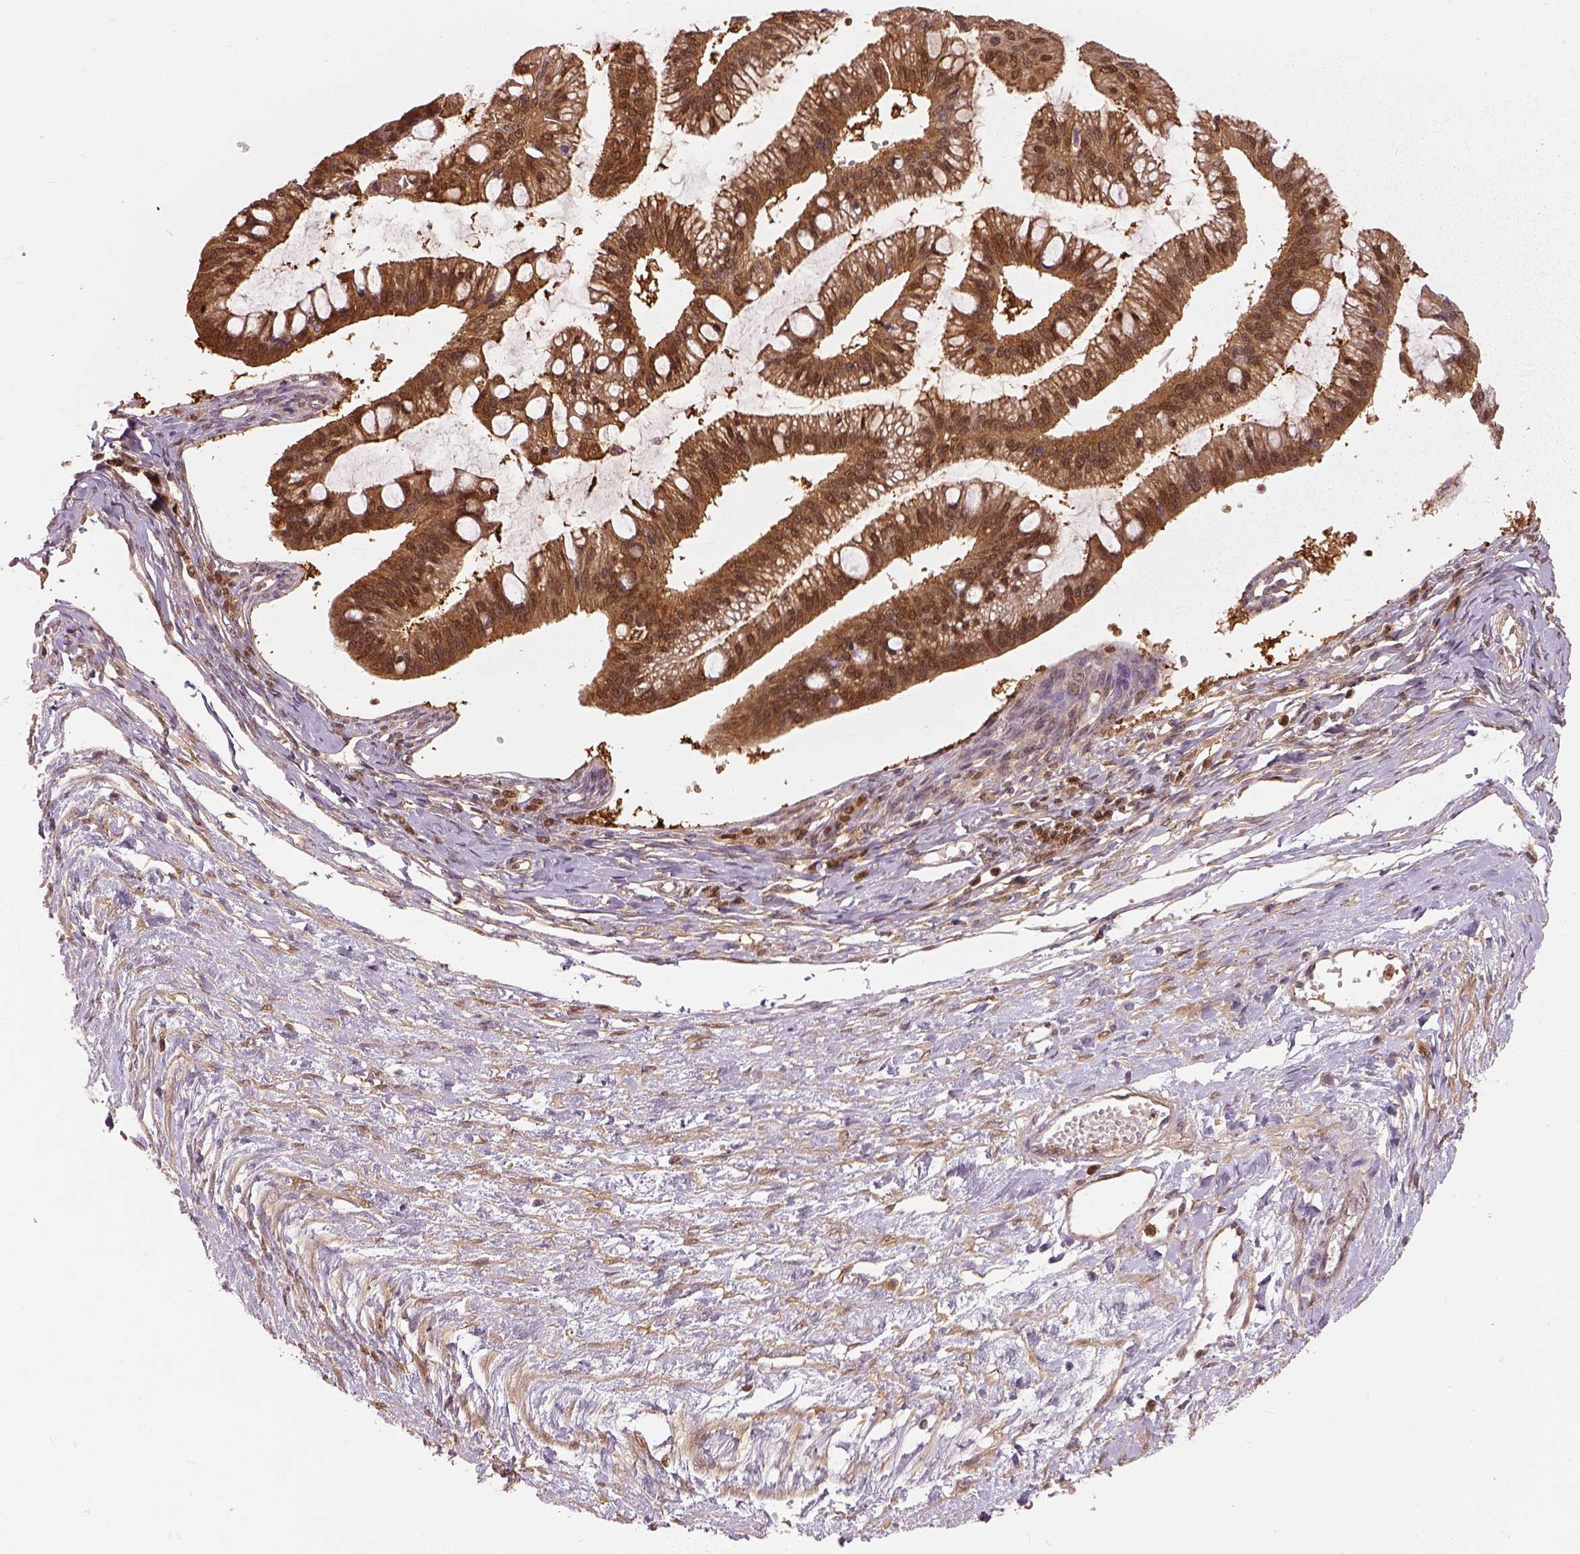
{"staining": {"intensity": "strong", "quantity": ">75%", "location": "cytoplasmic/membranous"}, "tissue": "ovarian cancer", "cell_type": "Tumor cells", "image_type": "cancer", "snomed": [{"axis": "morphology", "description": "Cystadenocarcinoma, mucinous, NOS"}, {"axis": "topography", "description": "Ovary"}], "caption": "Immunohistochemistry (IHC) of ovarian cancer reveals high levels of strong cytoplasmic/membranous staining in about >75% of tumor cells. The staining is performed using DAB brown chromogen to label protein expression. The nuclei are counter-stained blue using hematoxylin.", "gene": "GPI", "patient": {"sex": "female", "age": 73}}